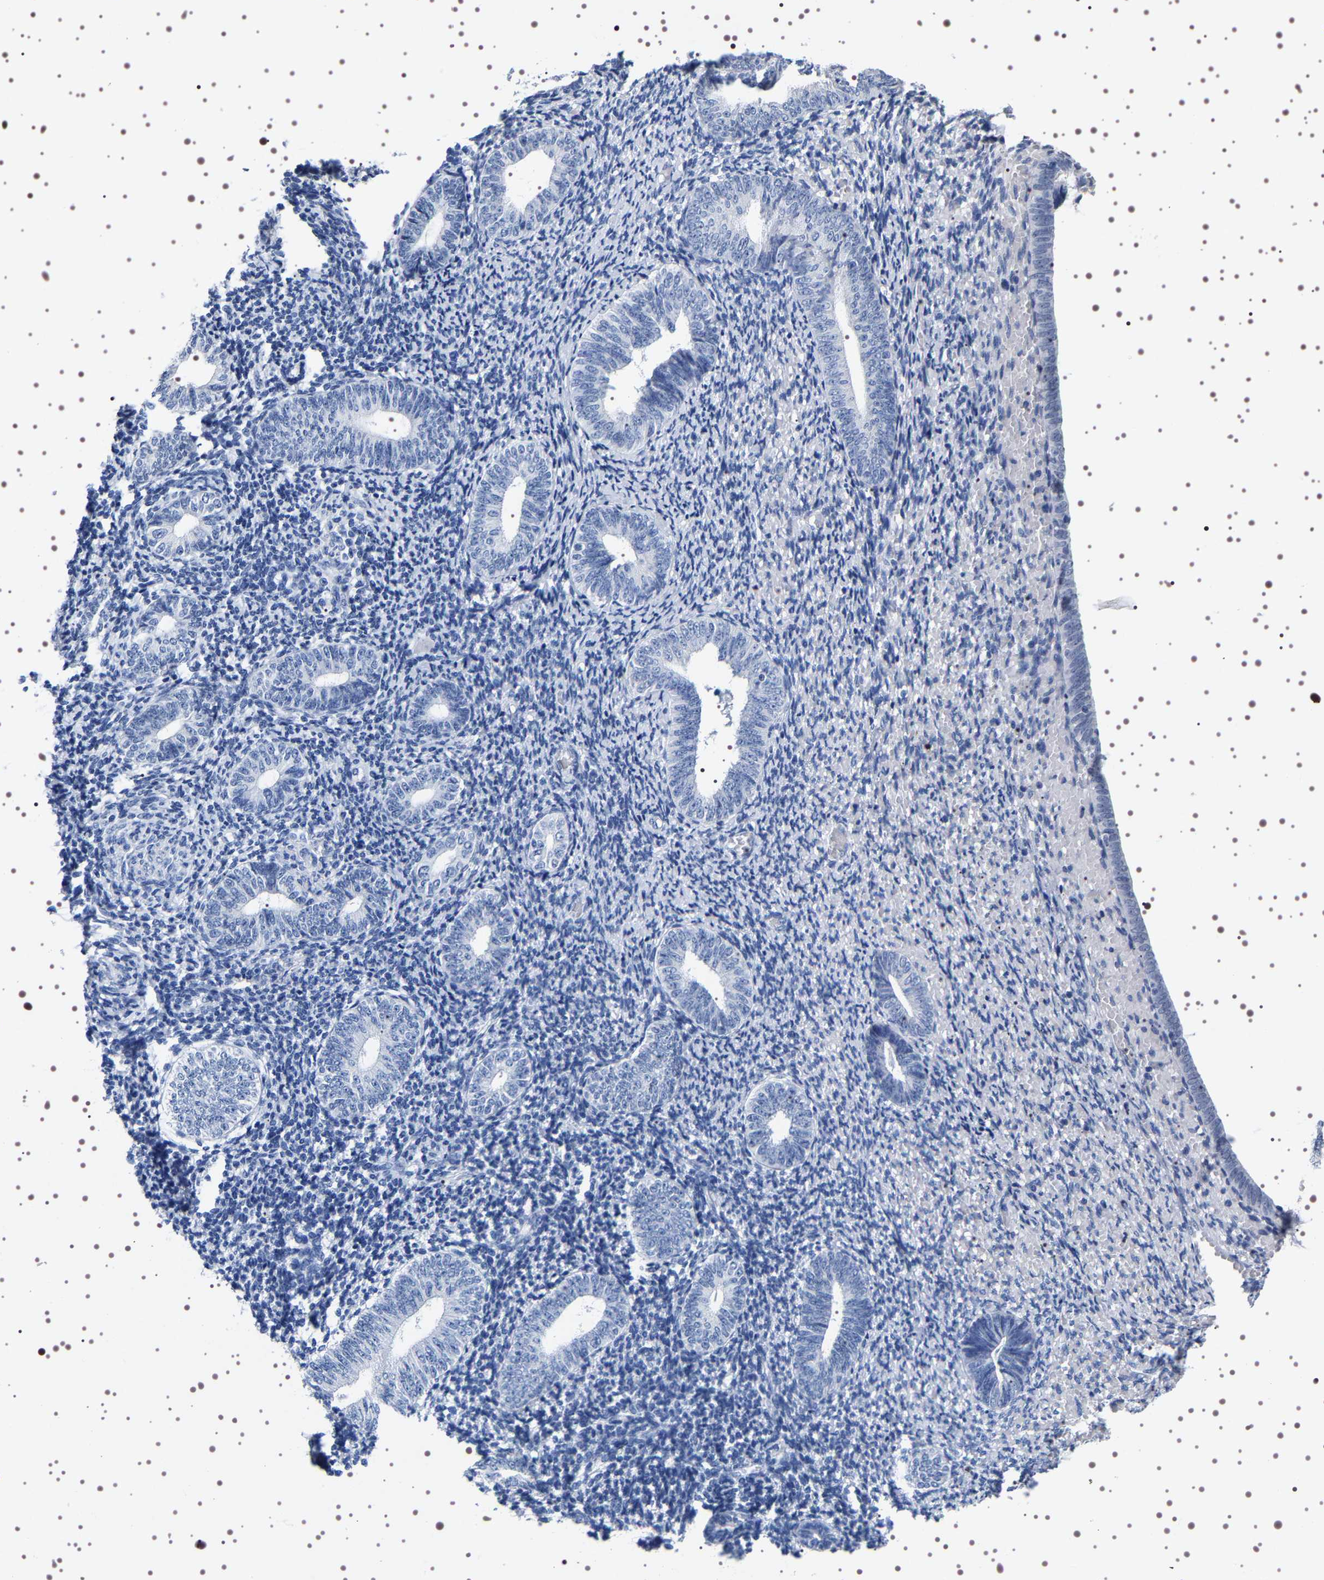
{"staining": {"intensity": "negative", "quantity": "none", "location": "none"}, "tissue": "endometrium", "cell_type": "Cells in endometrial stroma", "image_type": "normal", "snomed": [{"axis": "morphology", "description": "Normal tissue, NOS"}, {"axis": "topography", "description": "Endometrium"}], "caption": "The image exhibits no significant expression in cells in endometrial stroma of endometrium. Nuclei are stained in blue.", "gene": "UBQLN3", "patient": {"sex": "female", "age": 66}}